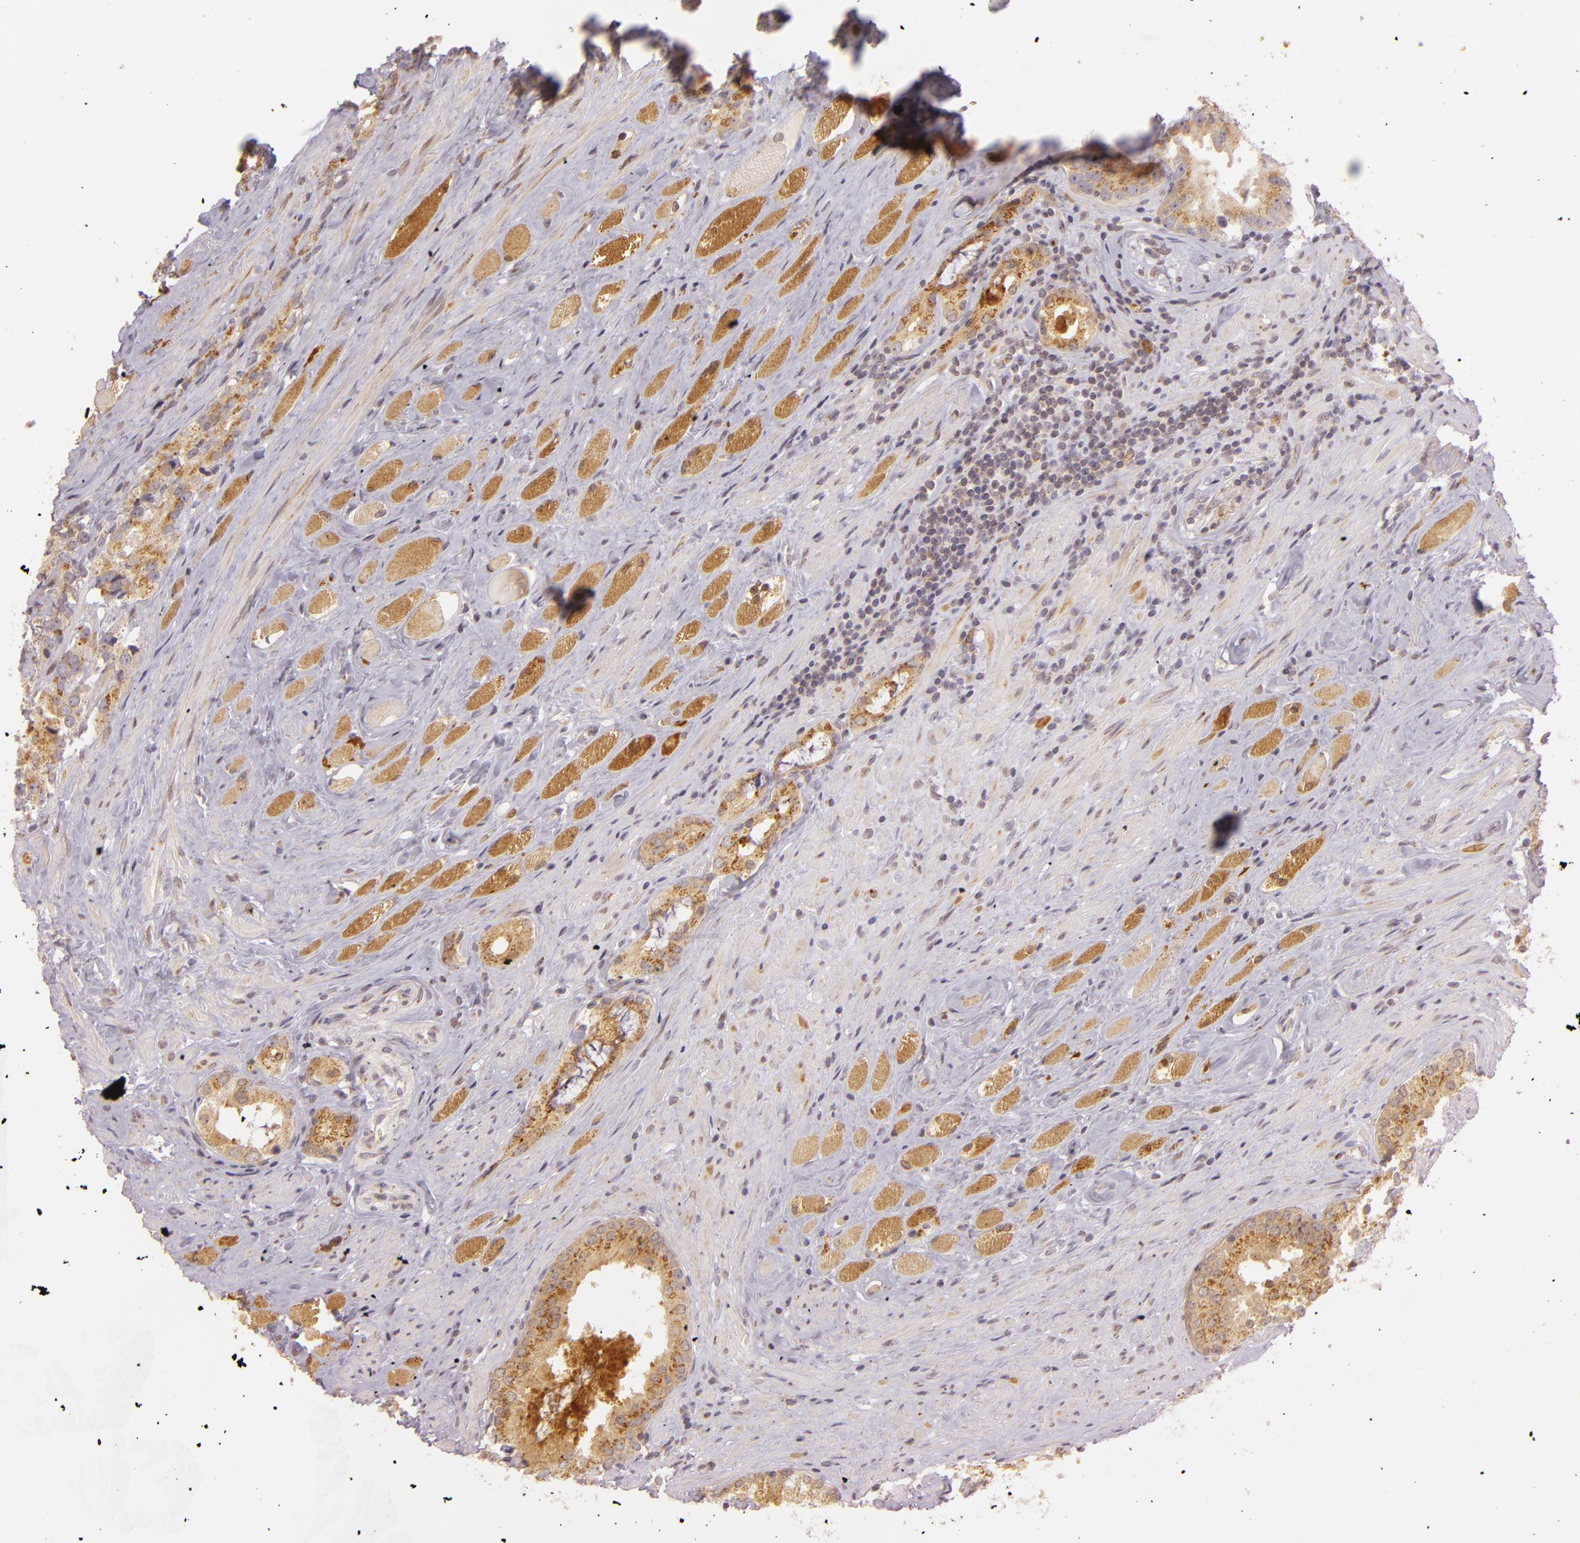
{"staining": {"intensity": "moderate", "quantity": ">75%", "location": "cytoplasmic/membranous"}, "tissue": "prostate cancer", "cell_type": "Tumor cells", "image_type": "cancer", "snomed": [{"axis": "morphology", "description": "Adenocarcinoma, Medium grade"}, {"axis": "topography", "description": "Prostate"}], "caption": "Prostate cancer (adenocarcinoma (medium-grade)) tissue demonstrates moderate cytoplasmic/membranous positivity in approximately >75% of tumor cells", "gene": "LGMN", "patient": {"sex": "male", "age": 73}}